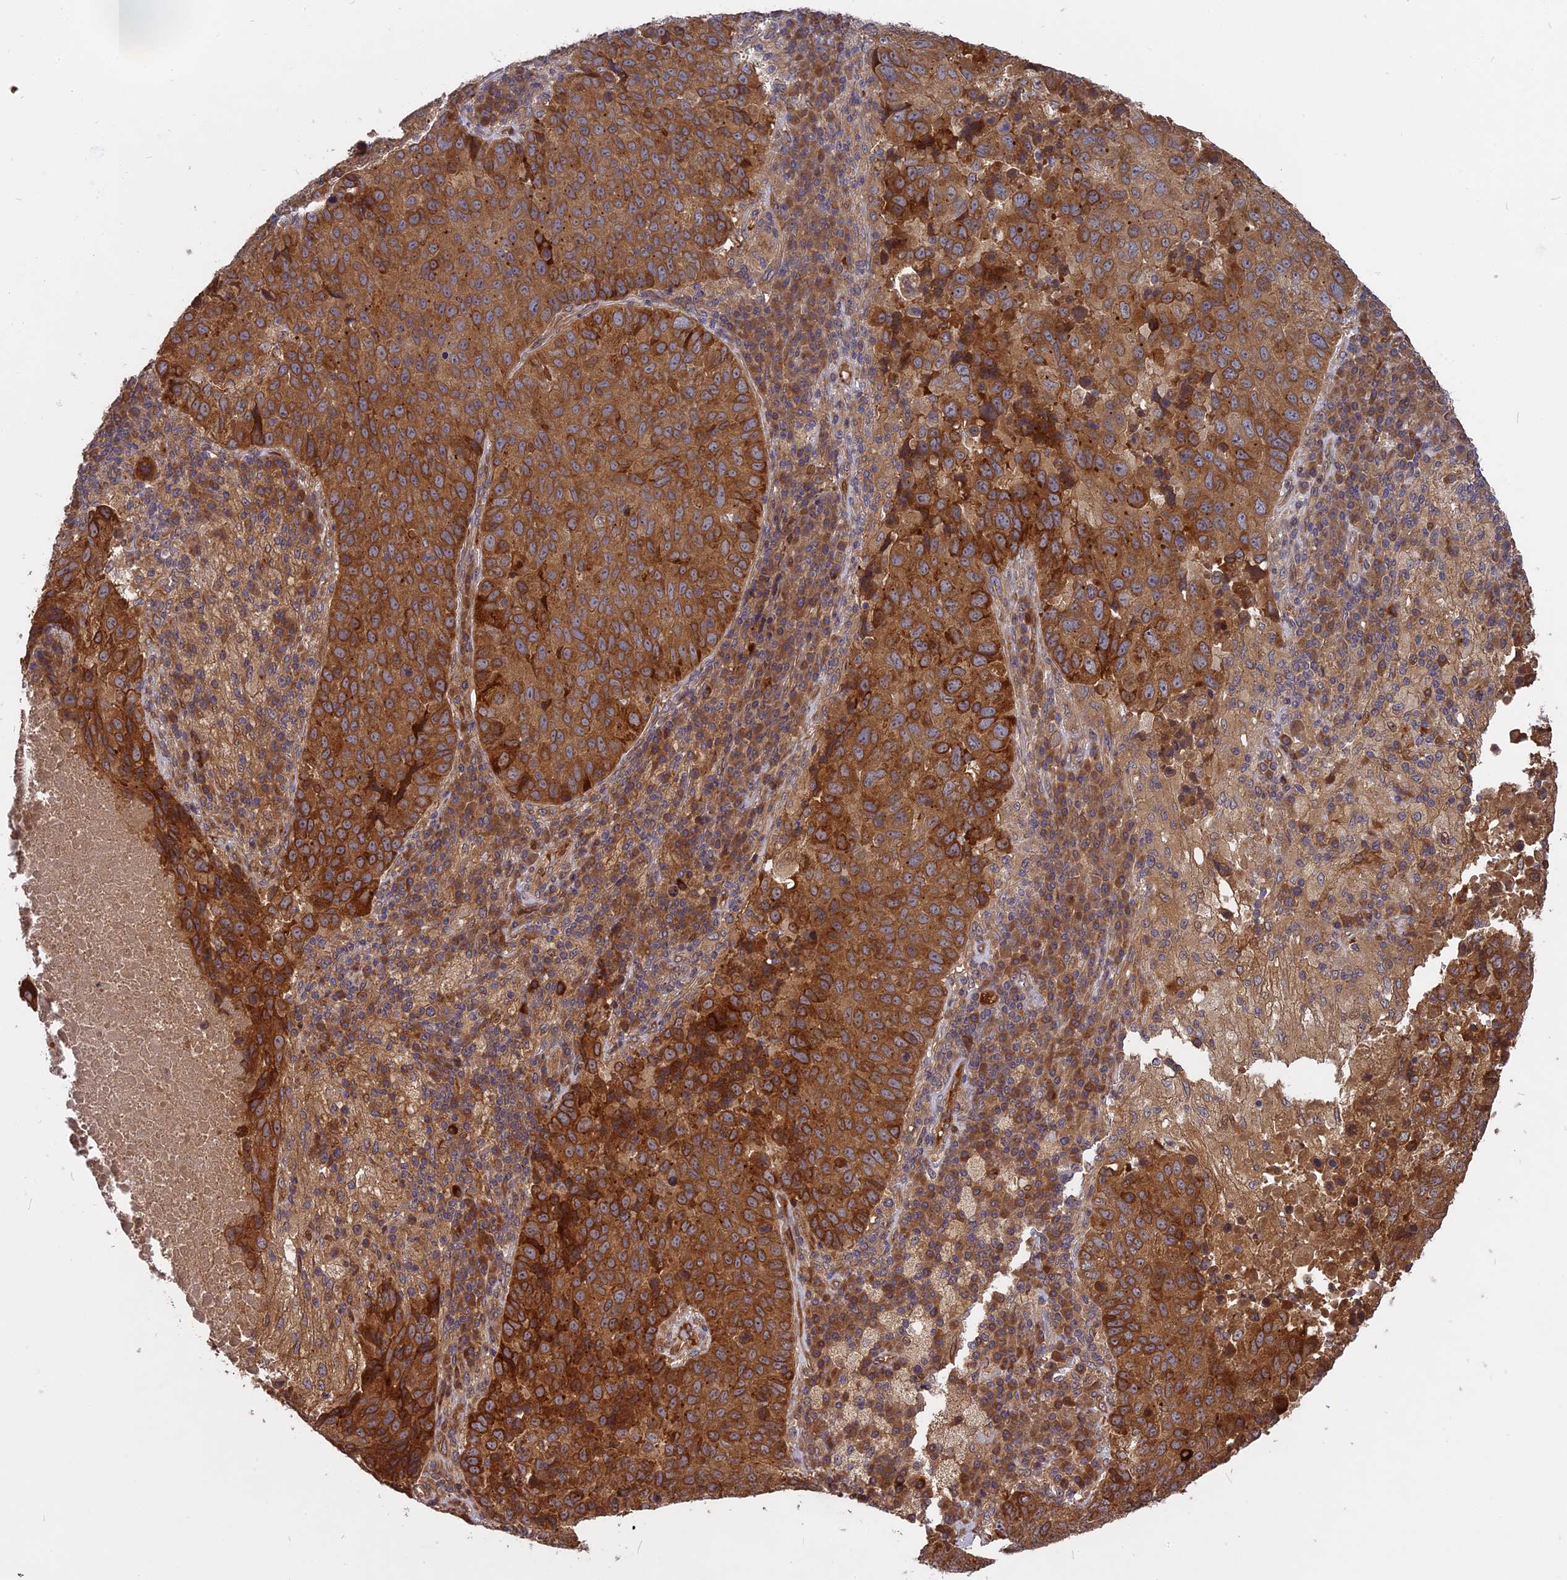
{"staining": {"intensity": "strong", "quantity": ">75%", "location": "cytoplasmic/membranous"}, "tissue": "lung cancer", "cell_type": "Tumor cells", "image_type": "cancer", "snomed": [{"axis": "morphology", "description": "Squamous cell carcinoma, NOS"}, {"axis": "topography", "description": "Lung"}], "caption": "Human lung cancer stained with a brown dye shows strong cytoplasmic/membranous positive positivity in about >75% of tumor cells.", "gene": "TMUB2", "patient": {"sex": "male", "age": 73}}